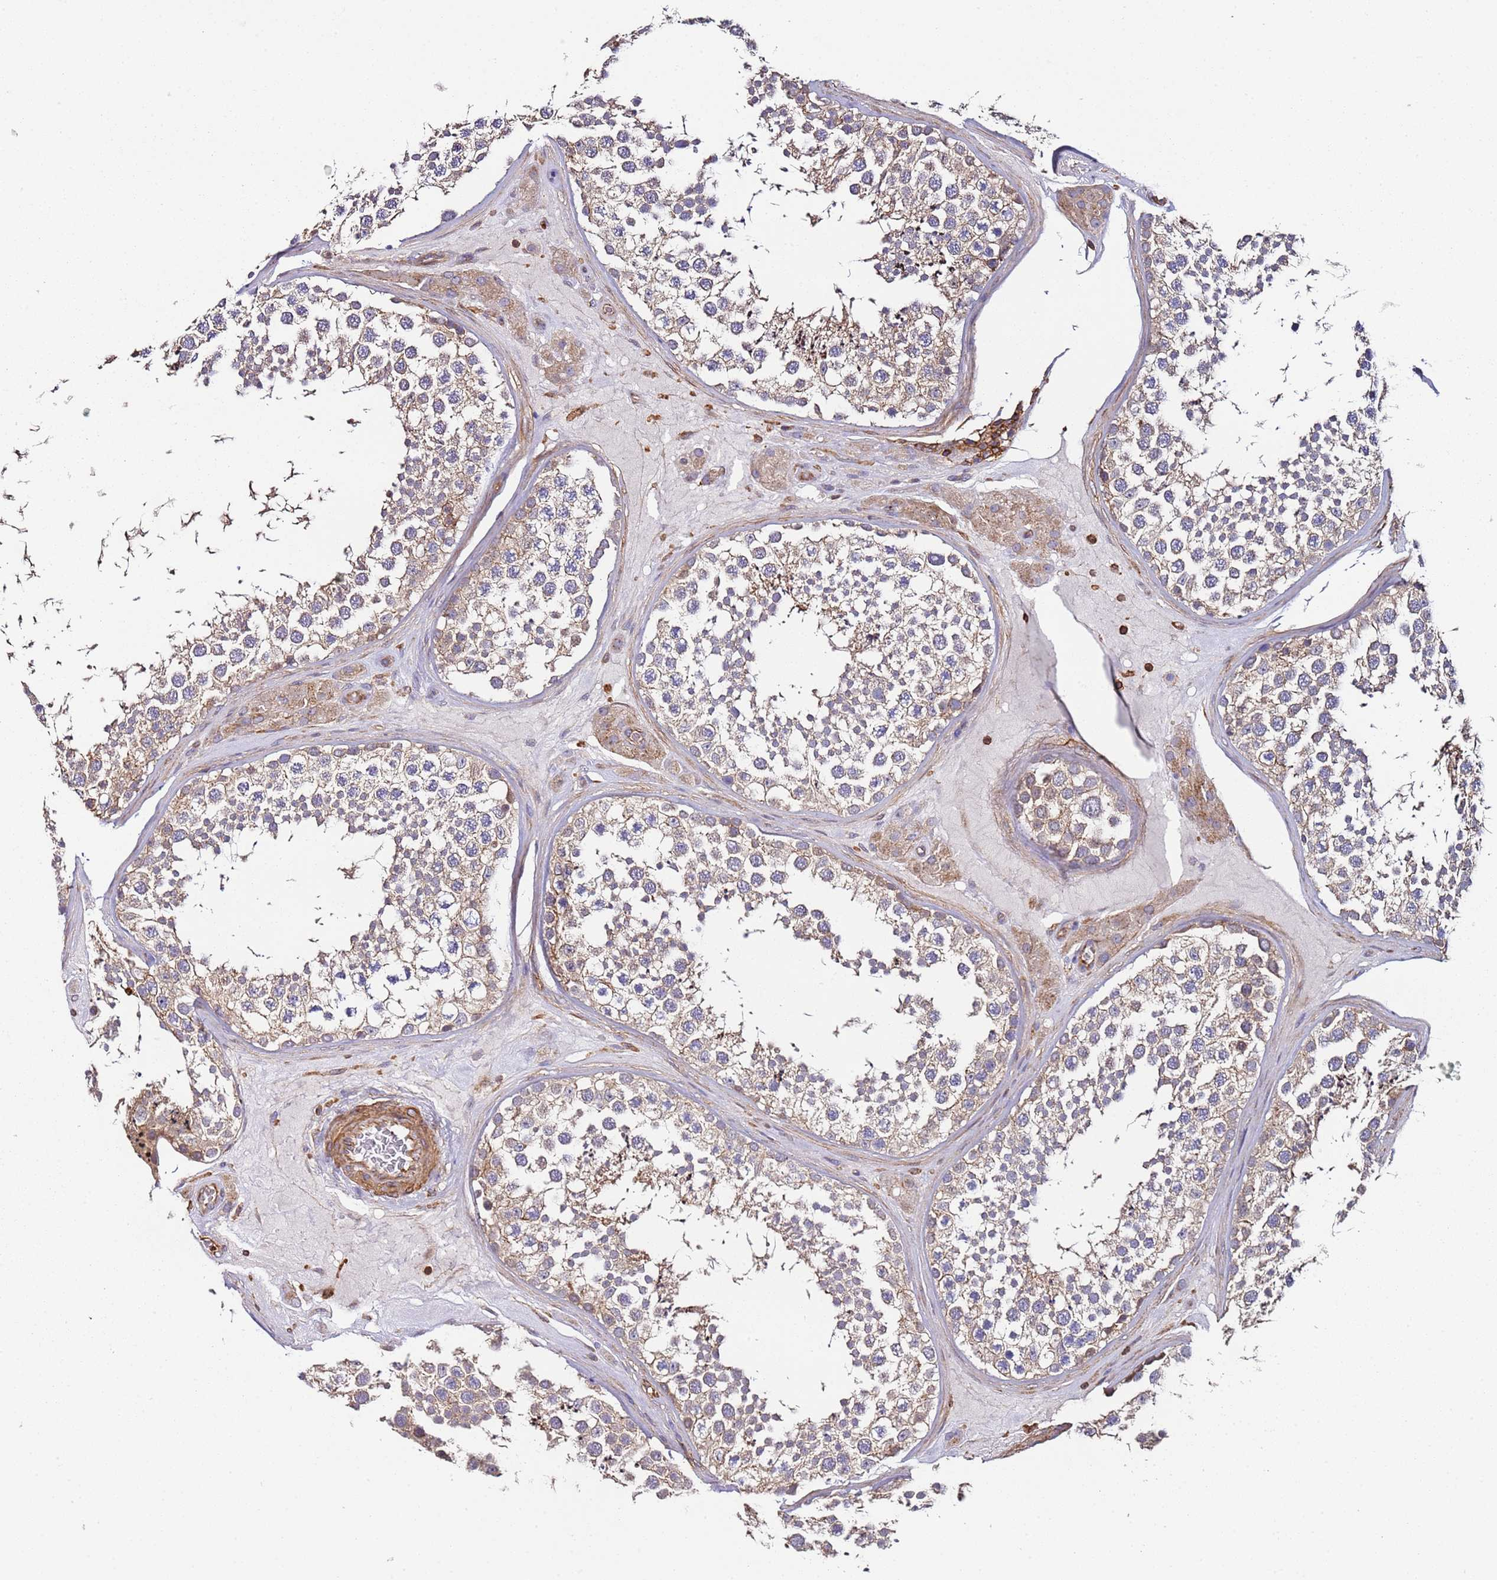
{"staining": {"intensity": "moderate", "quantity": "25%-75%", "location": "cytoplasmic/membranous"}, "tissue": "testis", "cell_type": "Cells in seminiferous ducts", "image_type": "normal", "snomed": [{"axis": "morphology", "description": "Normal tissue, NOS"}, {"axis": "topography", "description": "Testis"}], "caption": "This histopathology image displays immunohistochemistry staining of benign human testis, with medium moderate cytoplasmic/membranous positivity in about 25%-75% of cells in seminiferous ducts.", "gene": "CYP2U1", "patient": {"sex": "male", "age": 46}}